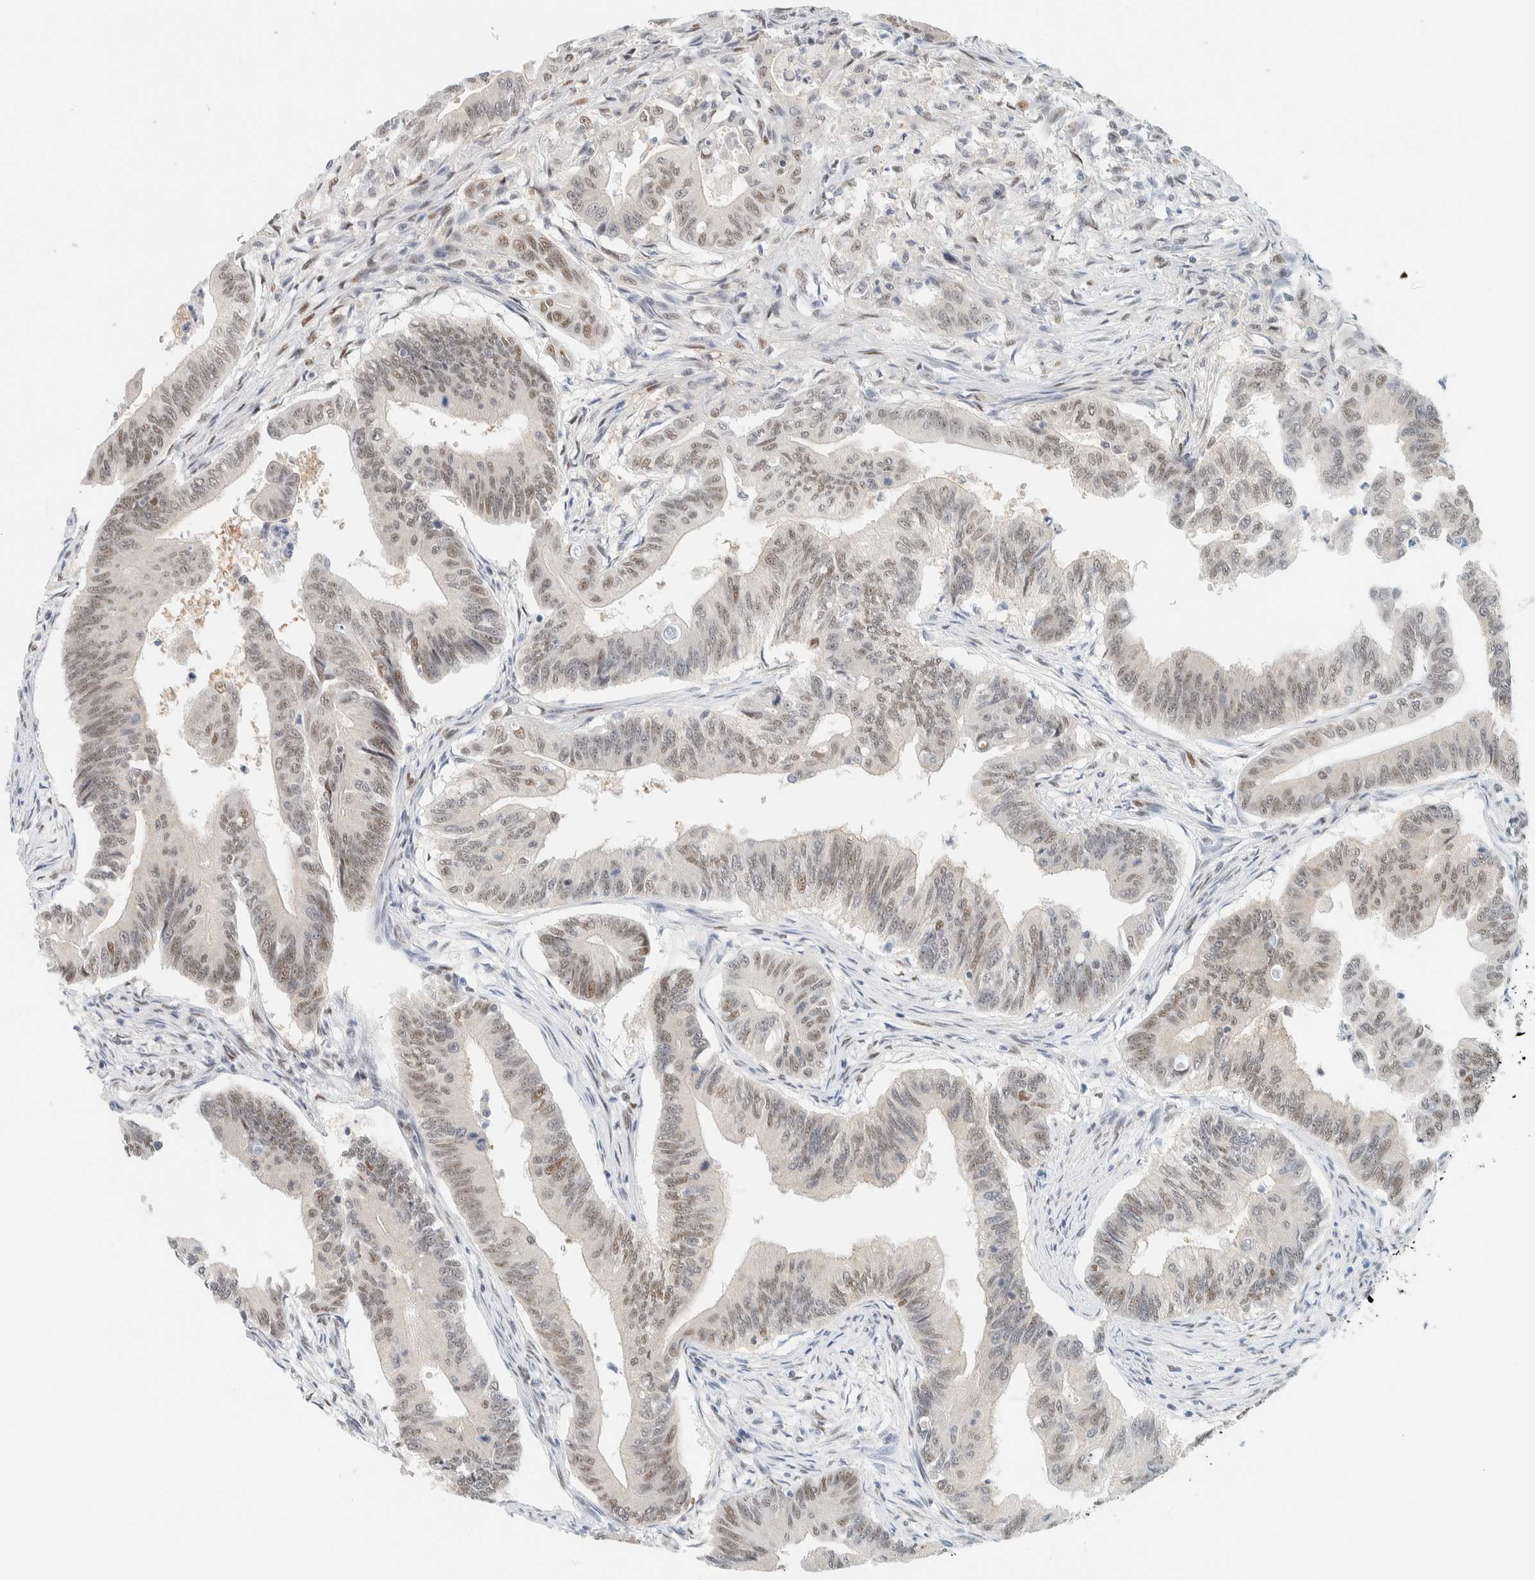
{"staining": {"intensity": "weak", "quantity": "25%-75%", "location": "nuclear"}, "tissue": "colorectal cancer", "cell_type": "Tumor cells", "image_type": "cancer", "snomed": [{"axis": "morphology", "description": "Adenoma, NOS"}, {"axis": "morphology", "description": "Adenocarcinoma, NOS"}, {"axis": "topography", "description": "Colon"}], "caption": "The histopathology image displays staining of colorectal adenoma, revealing weak nuclear protein staining (brown color) within tumor cells. (brown staining indicates protein expression, while blue staining denotes nuclei).", "gene": "ZNF683", "patient": {"sex": "male", "age": 79}}